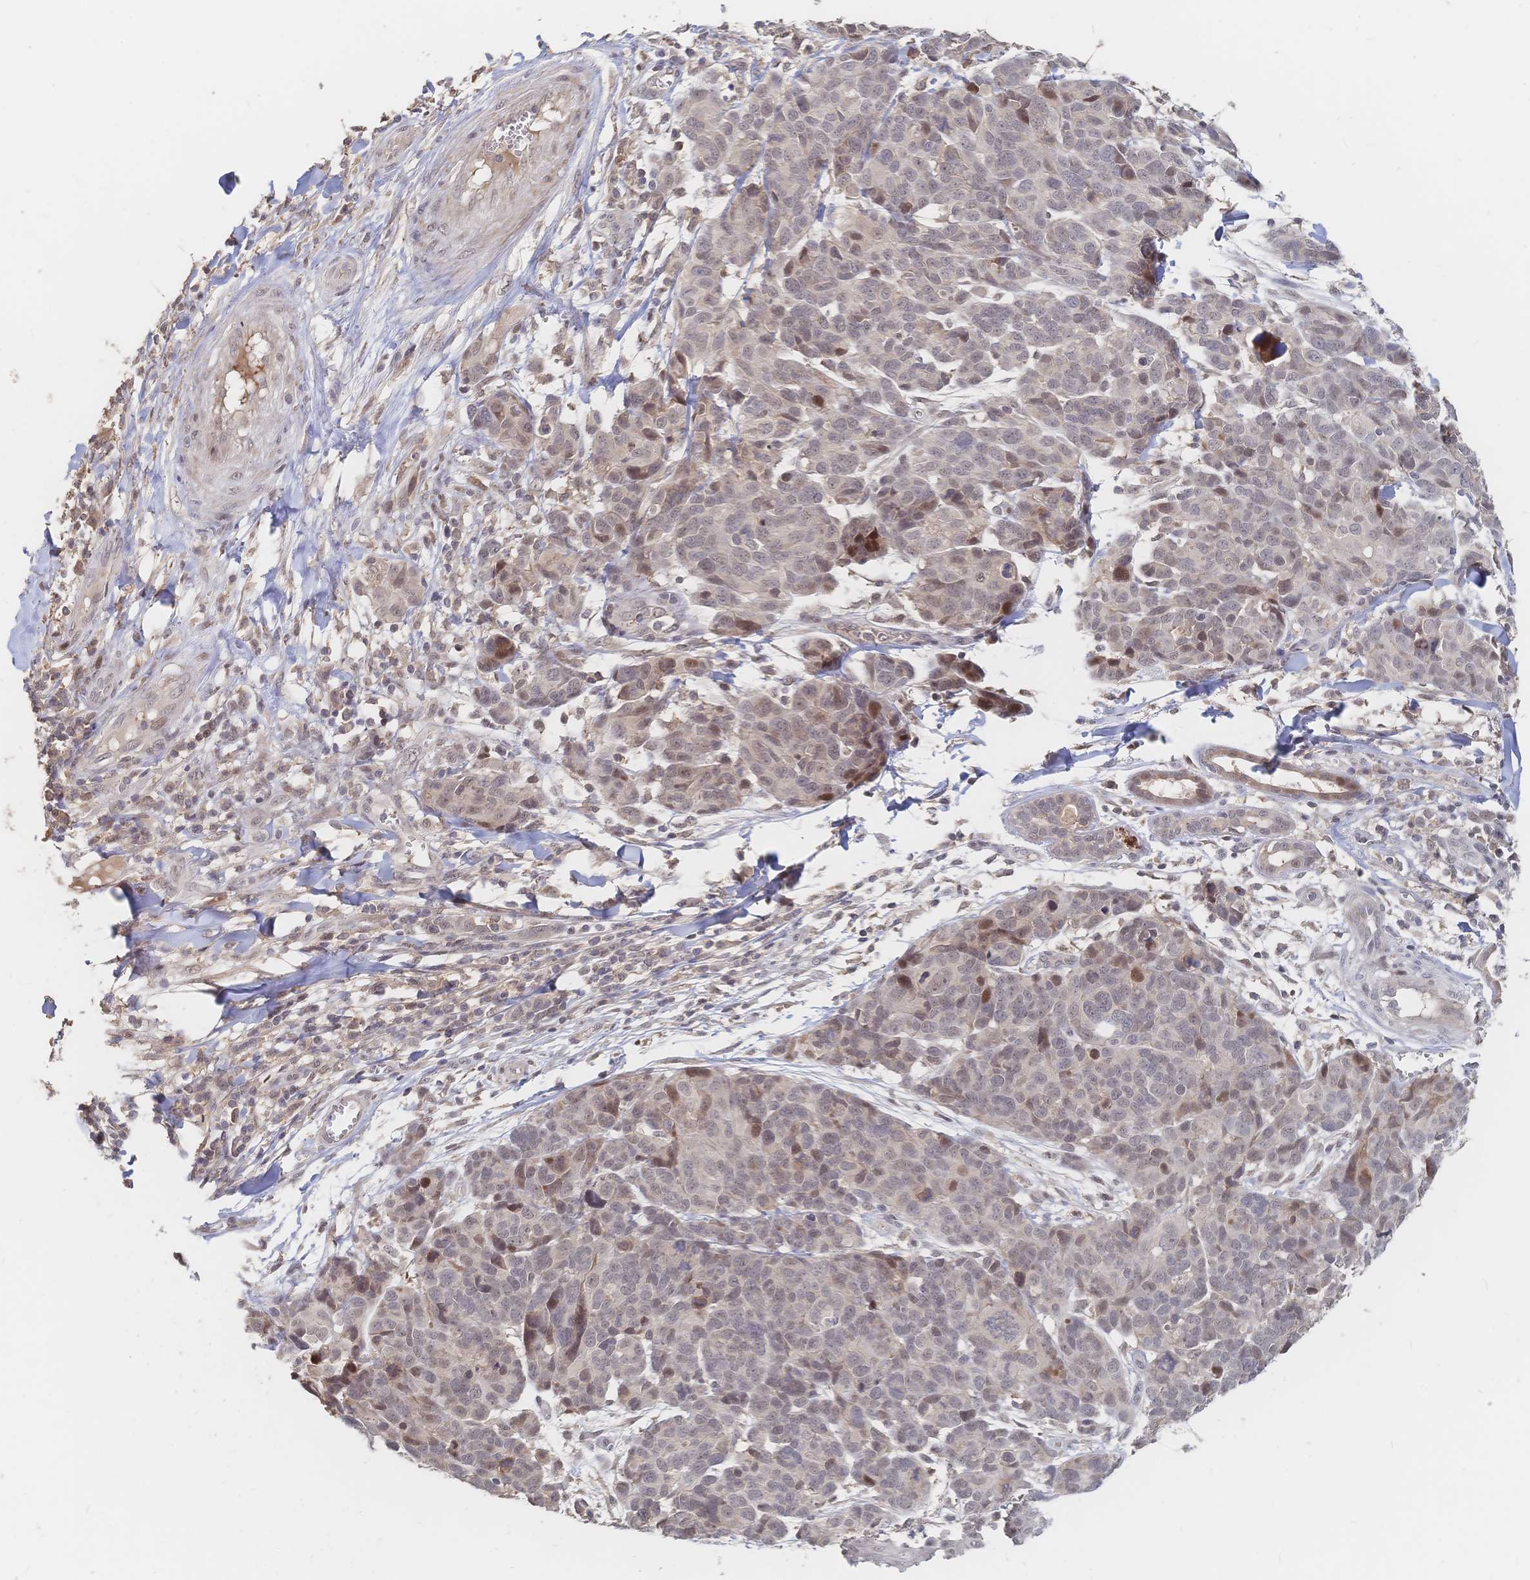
{"staining": {"intensity": "weak", "quantity": "<25%", "location": "cytoplasmic/membranous,nuclear"}, "tissue": "melanoma", "cell_type": "Tumor cells", "image_type": "cancer", "snomed": [{"axis": "morphology", "description": "Malignant melanoma, NOS"}, {"axis": "topography", "description": "Skin"}], "caption": "Immunohistochemistry image of neoplastic tissue: melanoma stained with DAB (3,3'-diaminobenzidine) demonstrates no significant protein positivity in tumor cells.", "gene": "LRP5", "patient": {"sex": "male", "age": 51}}